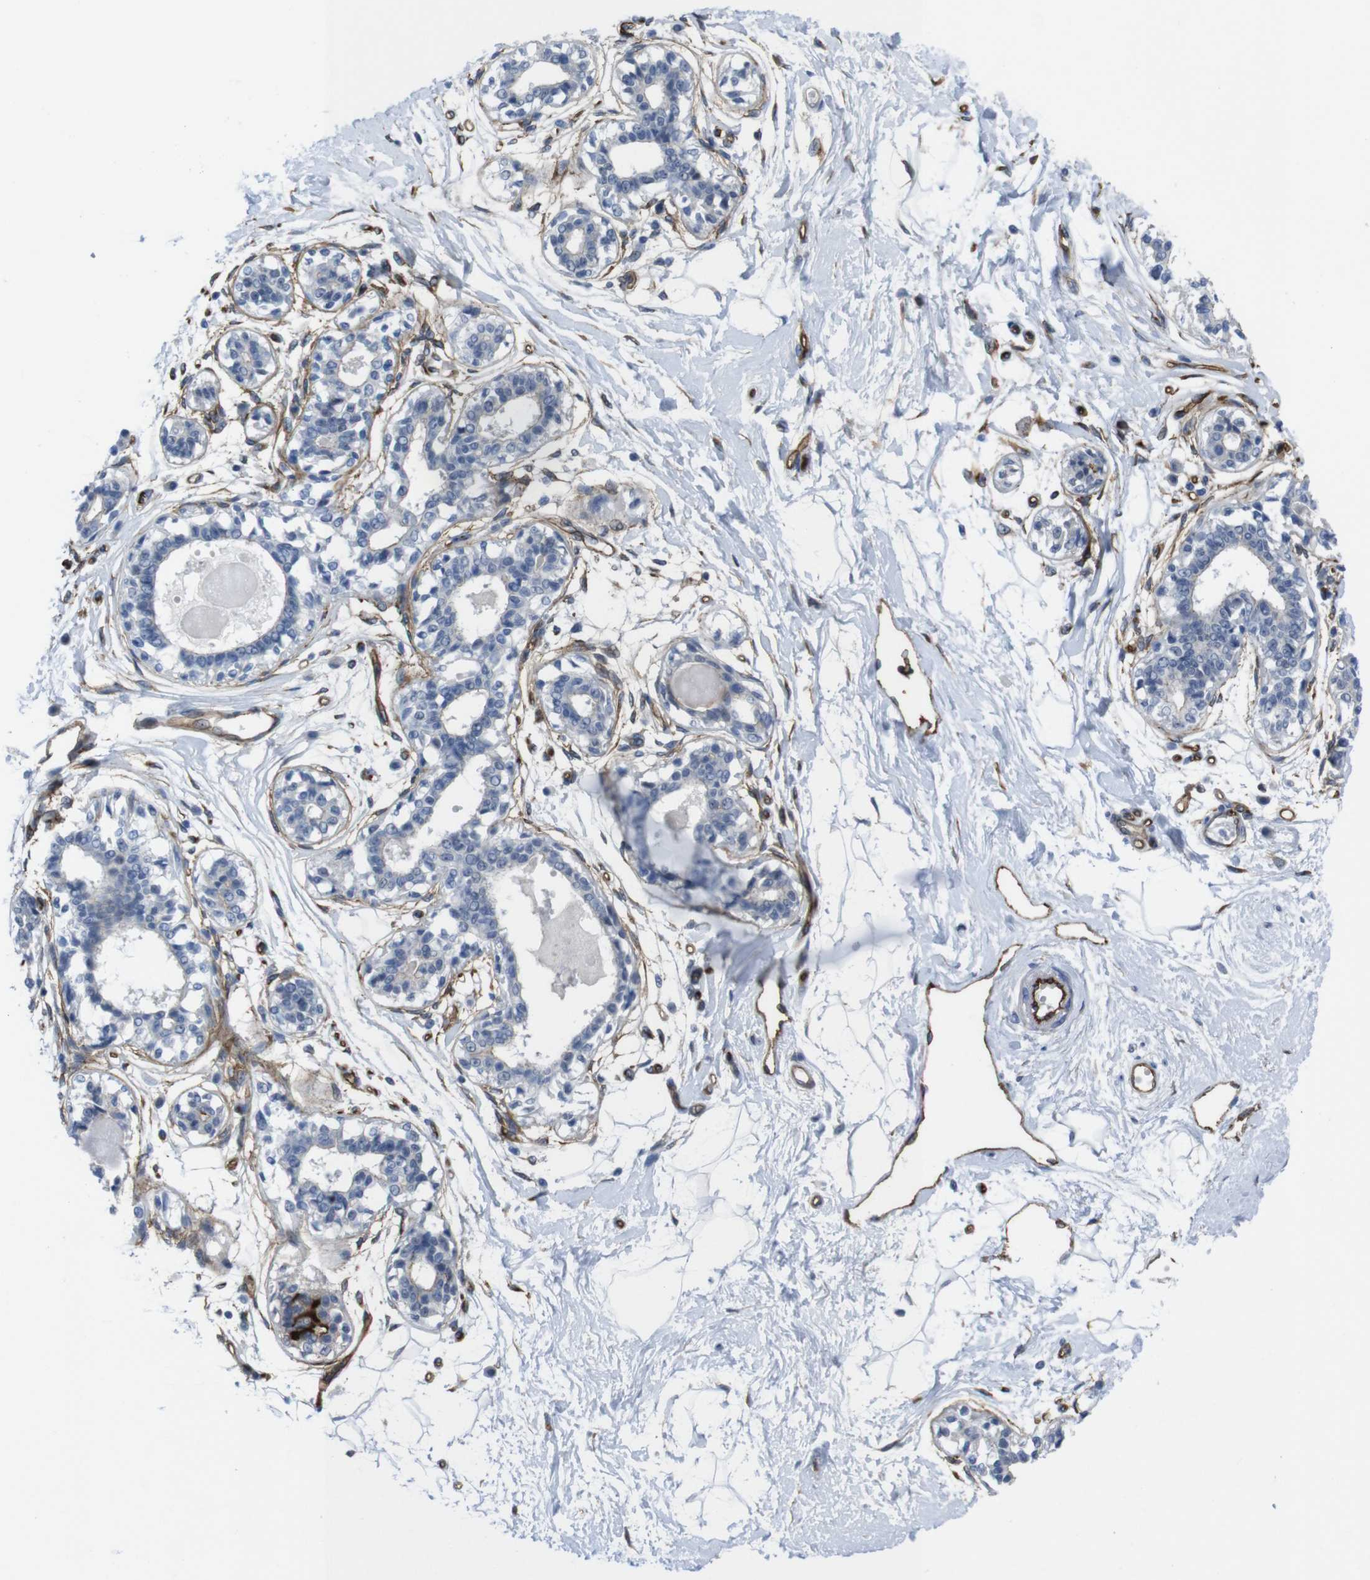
{"staining": {"intensity": "negative", "quantity": "none", "location": "none"}, "tissue": "breast", "cell_type": "Adipocytes", "image_type": "normal", "snomed": [{"axis": "morphology", "description": "Normal tissue, NOS"}, {"axis": "topography", "description": "Breast"}], "caption": "The micrograph reveals no staining of adipocytes in unremarkable breast.", "gene": "HSPA12B", "patient": {"sex": "female", "age": 45}}